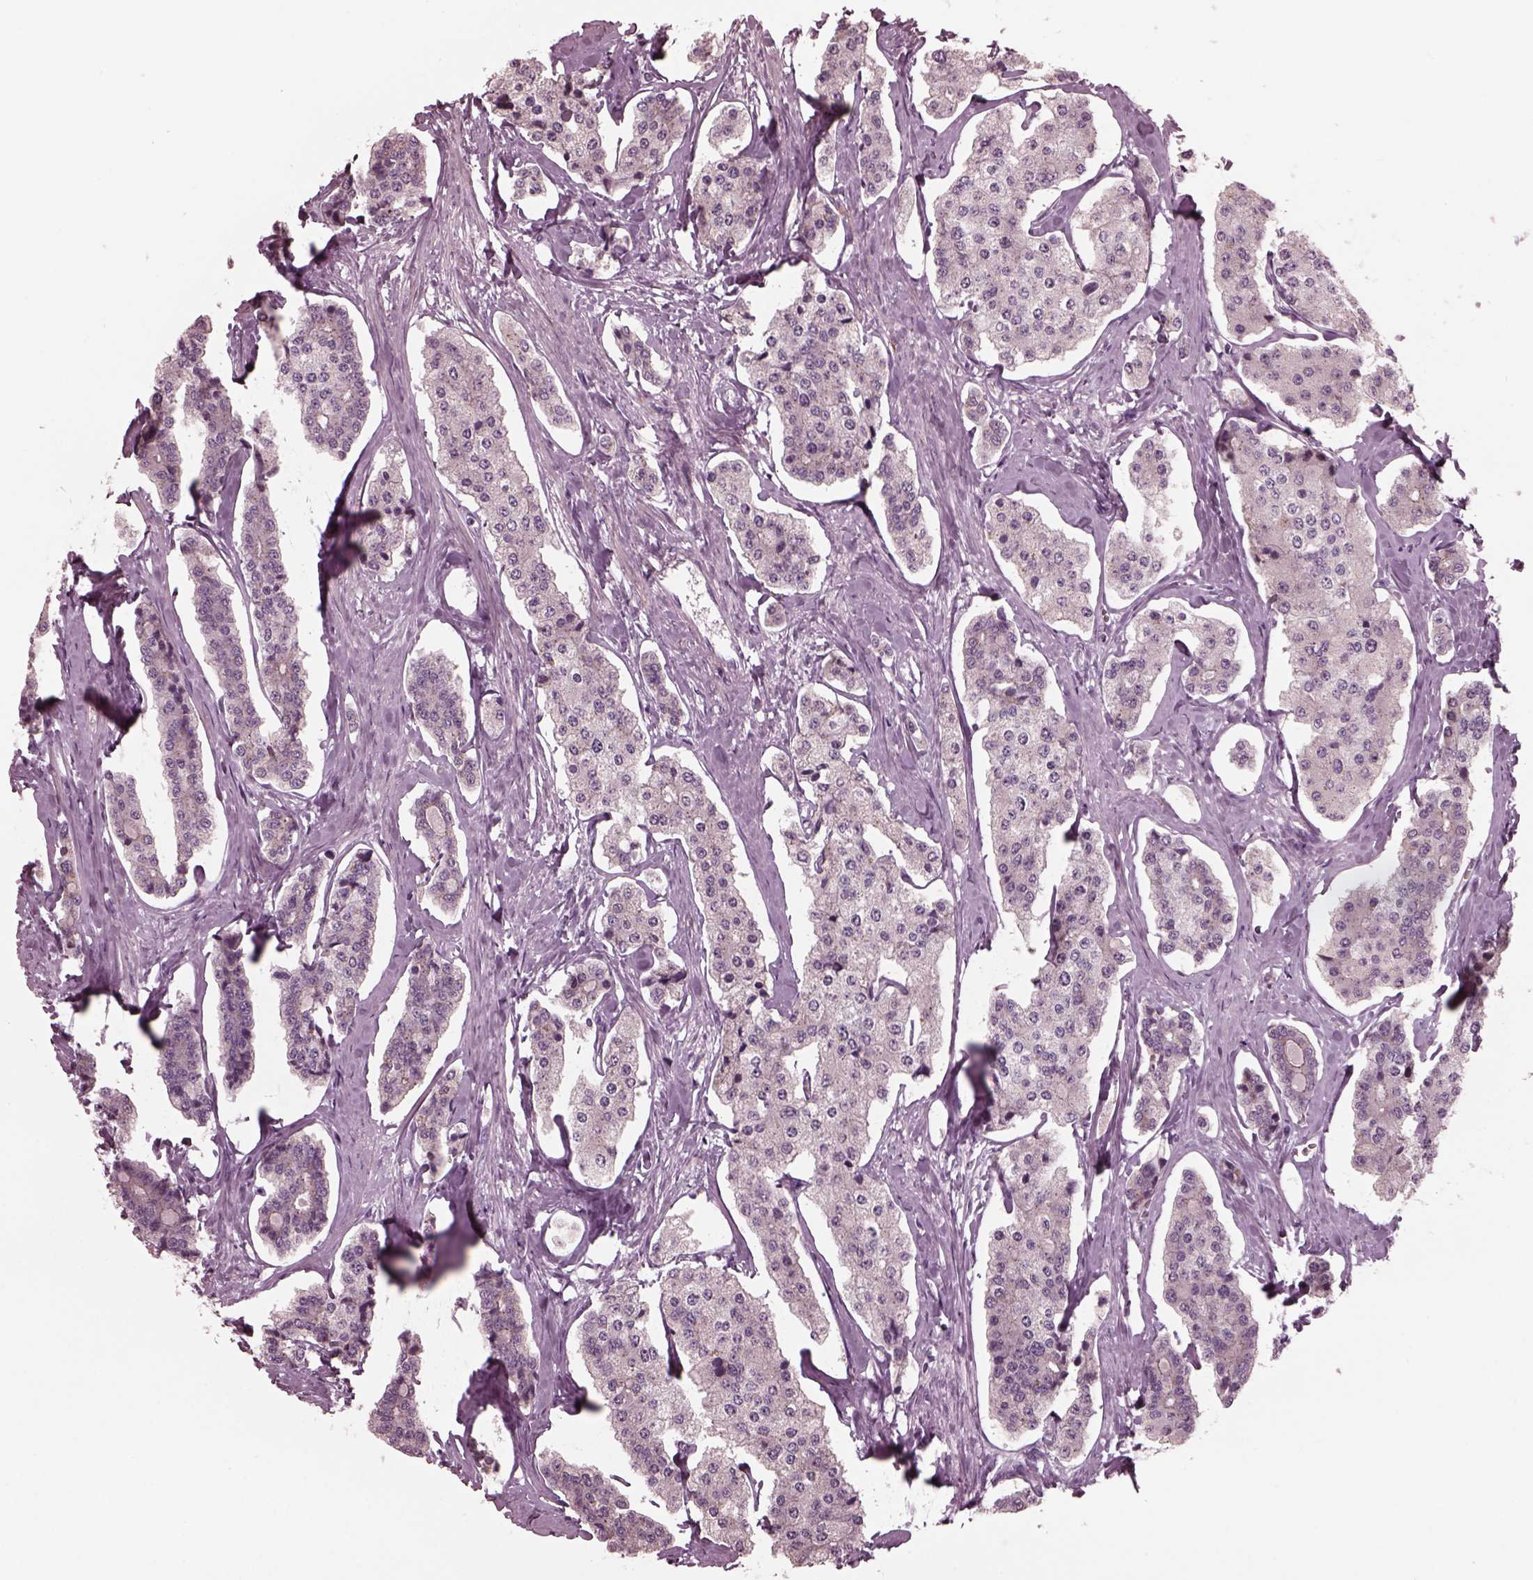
{"staining": {"intensity": "negative", "quantity": "none", "location": "none"}, "tissue": "carcinoid", "cell_type": "Tumor cells", "image_type": "cancer", "snomed": [{"axis": "morphology", "description": "Carcinoid, malignant, NOS"}, {"axis": "topography", "description": "Small intestine"}], "caption": "Tumor cells show no significant protein positivity in malignant carcinoid.", "gene": "SAXO1", "patient": {"sex": "female", "age": 65}}